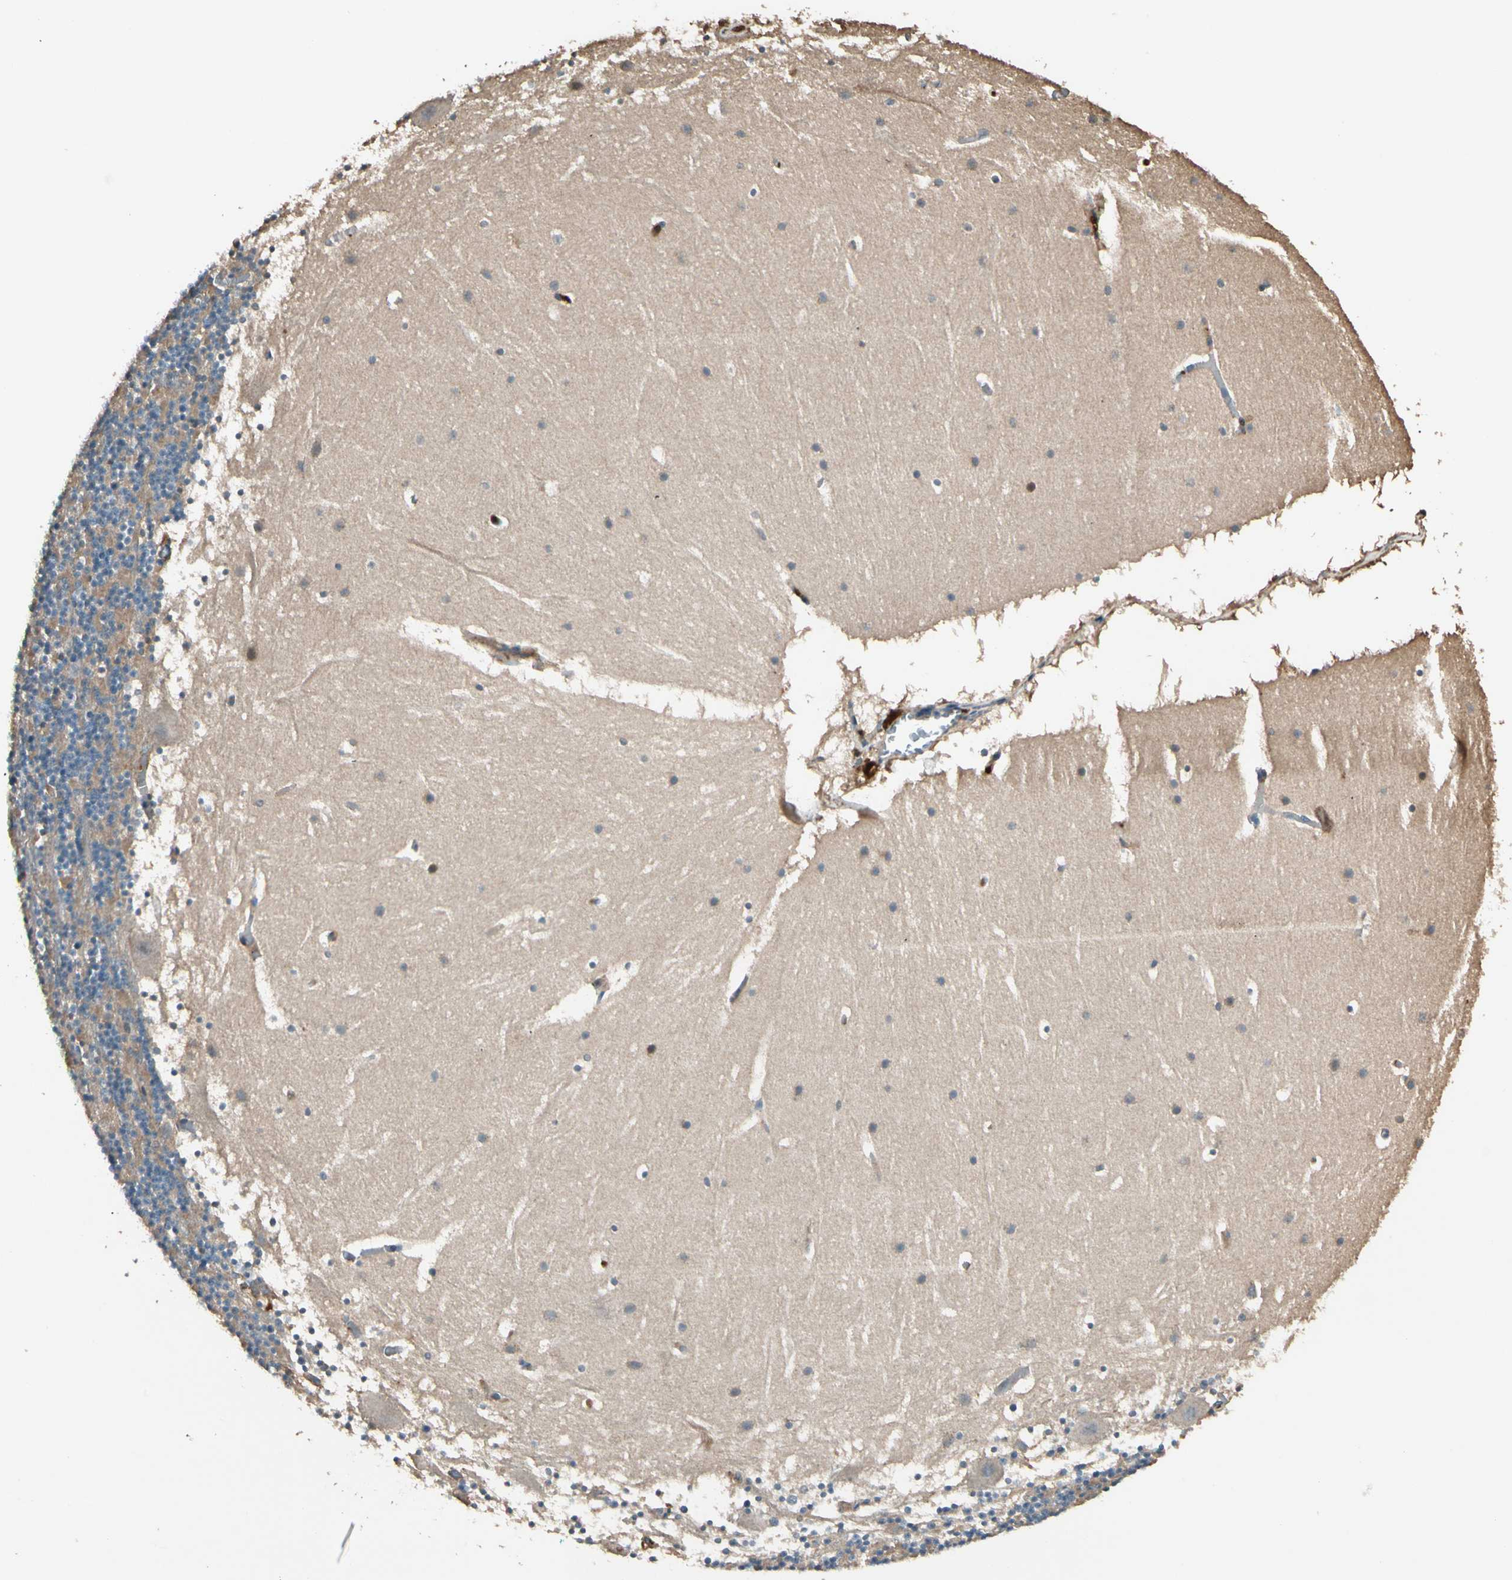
{"staining": {"intensity": "moderate", "quantity": "25%-75%", "location": "cytoplasmic/membranous"}, "tissue": "cerebellum", "cell_type": "Cells in granular layer", "image_type": "normal", "snomed": [{"axis": "morphology", "description": "Normal tissue, NOS"}, {"axis": "topography", "description": "Cerebellum"}], "caption": "Immunohistochemical staining of normal human cerebellum reveals moderate cytoplasmic/membranous protein staining in approximately 25%-75% of cells in granular layer.", "gene": "STX11", "patient": {"sex": "male", "age": 45}}